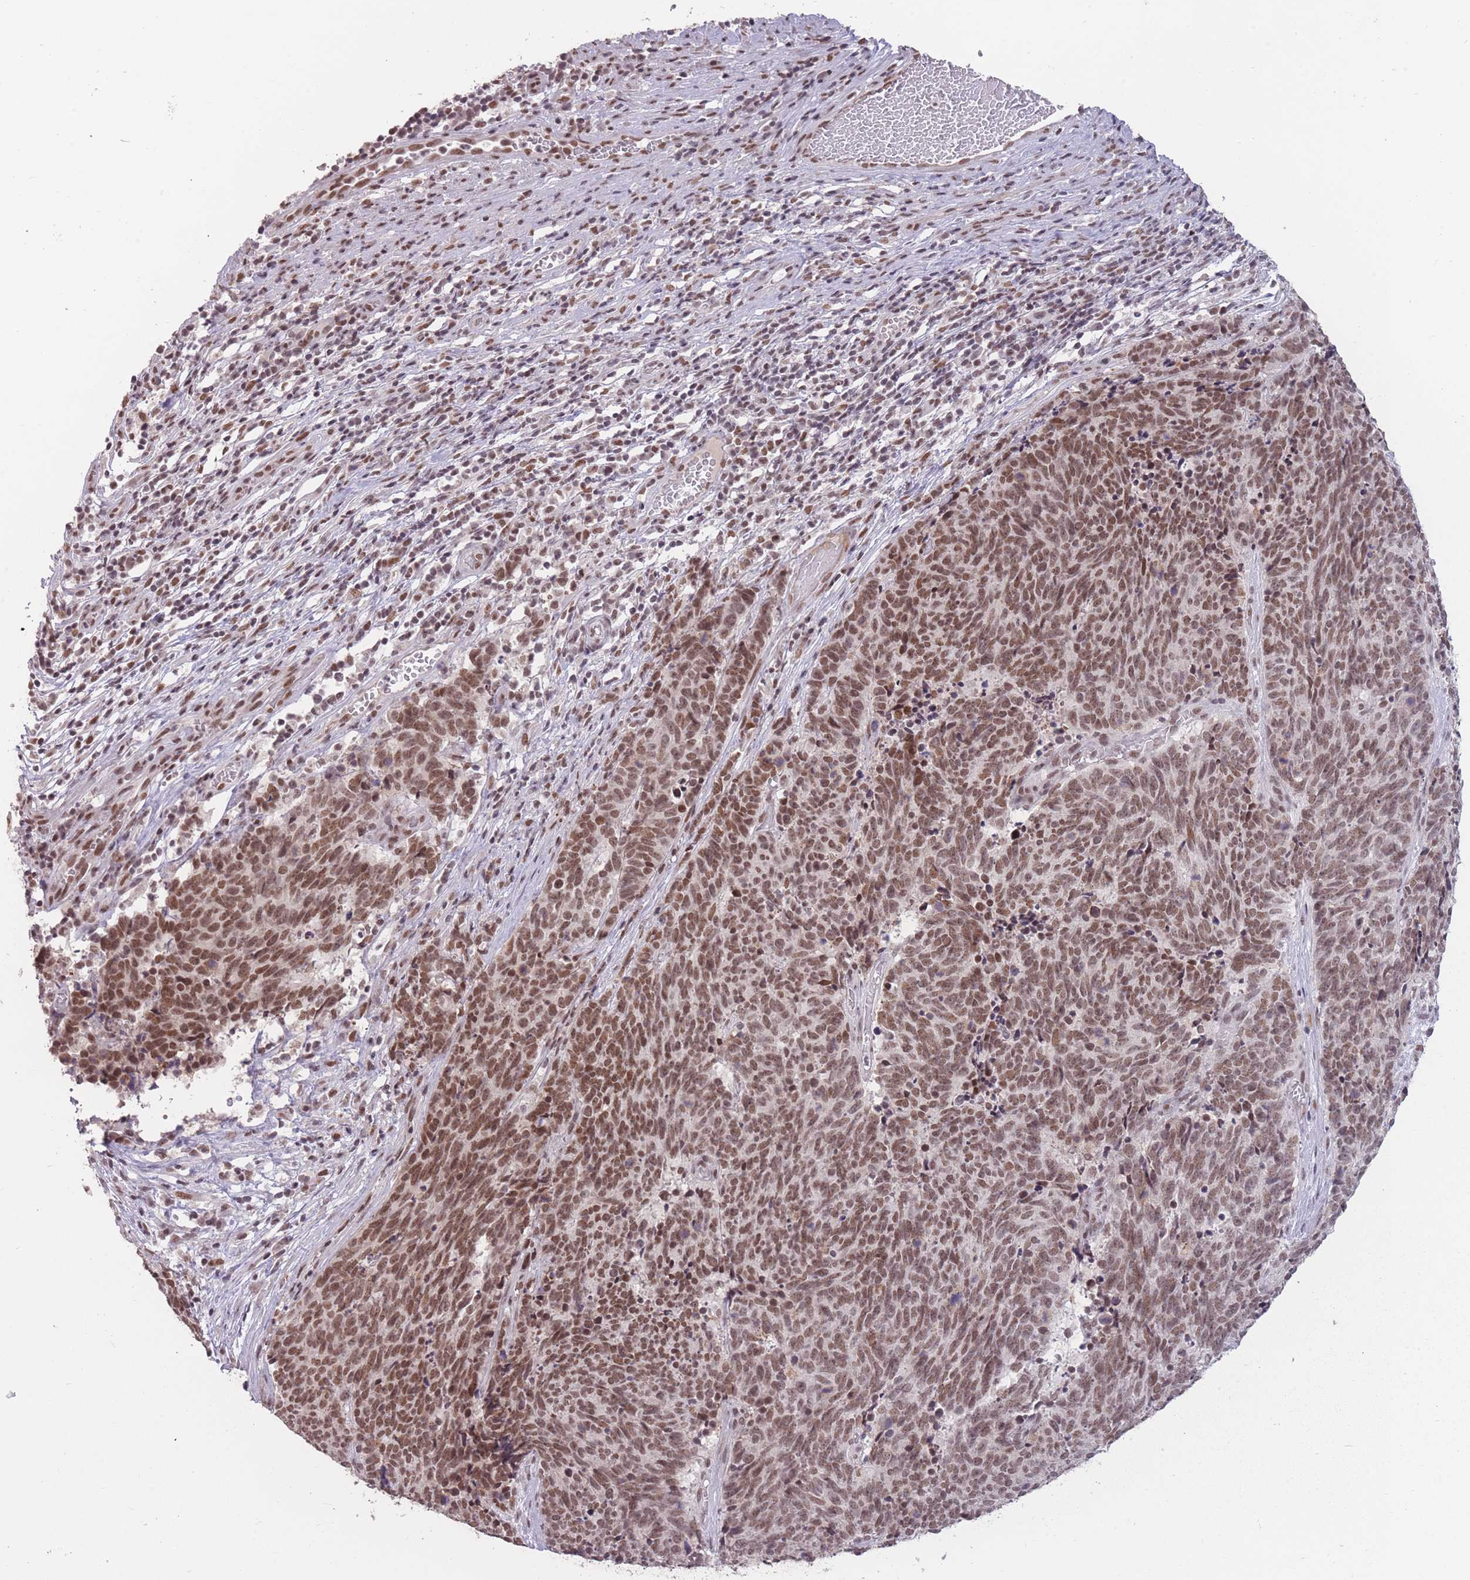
{"staining": {"intensity": "moderate", "quantity": ">75%", "location": "nuclear"}, "tissue": "cervical cancer", "cell_type": "Tumor cells", "image_type": "cancer", "snomed": [{"axis": "morphology", "description": "Squamous cell carcinoma, NOS"}, {"axis": "topography", "description": "Cervix"}], "caption": "The photomicrograph reveals immunohistochemical staining of cervical squamous cell carcinoma. There is moderate nuclear expression is appreciated in approximately >75% of tumor cells.", "gene": "HNRNPUL1", "patient": {"sex": "female", "age": 29}}